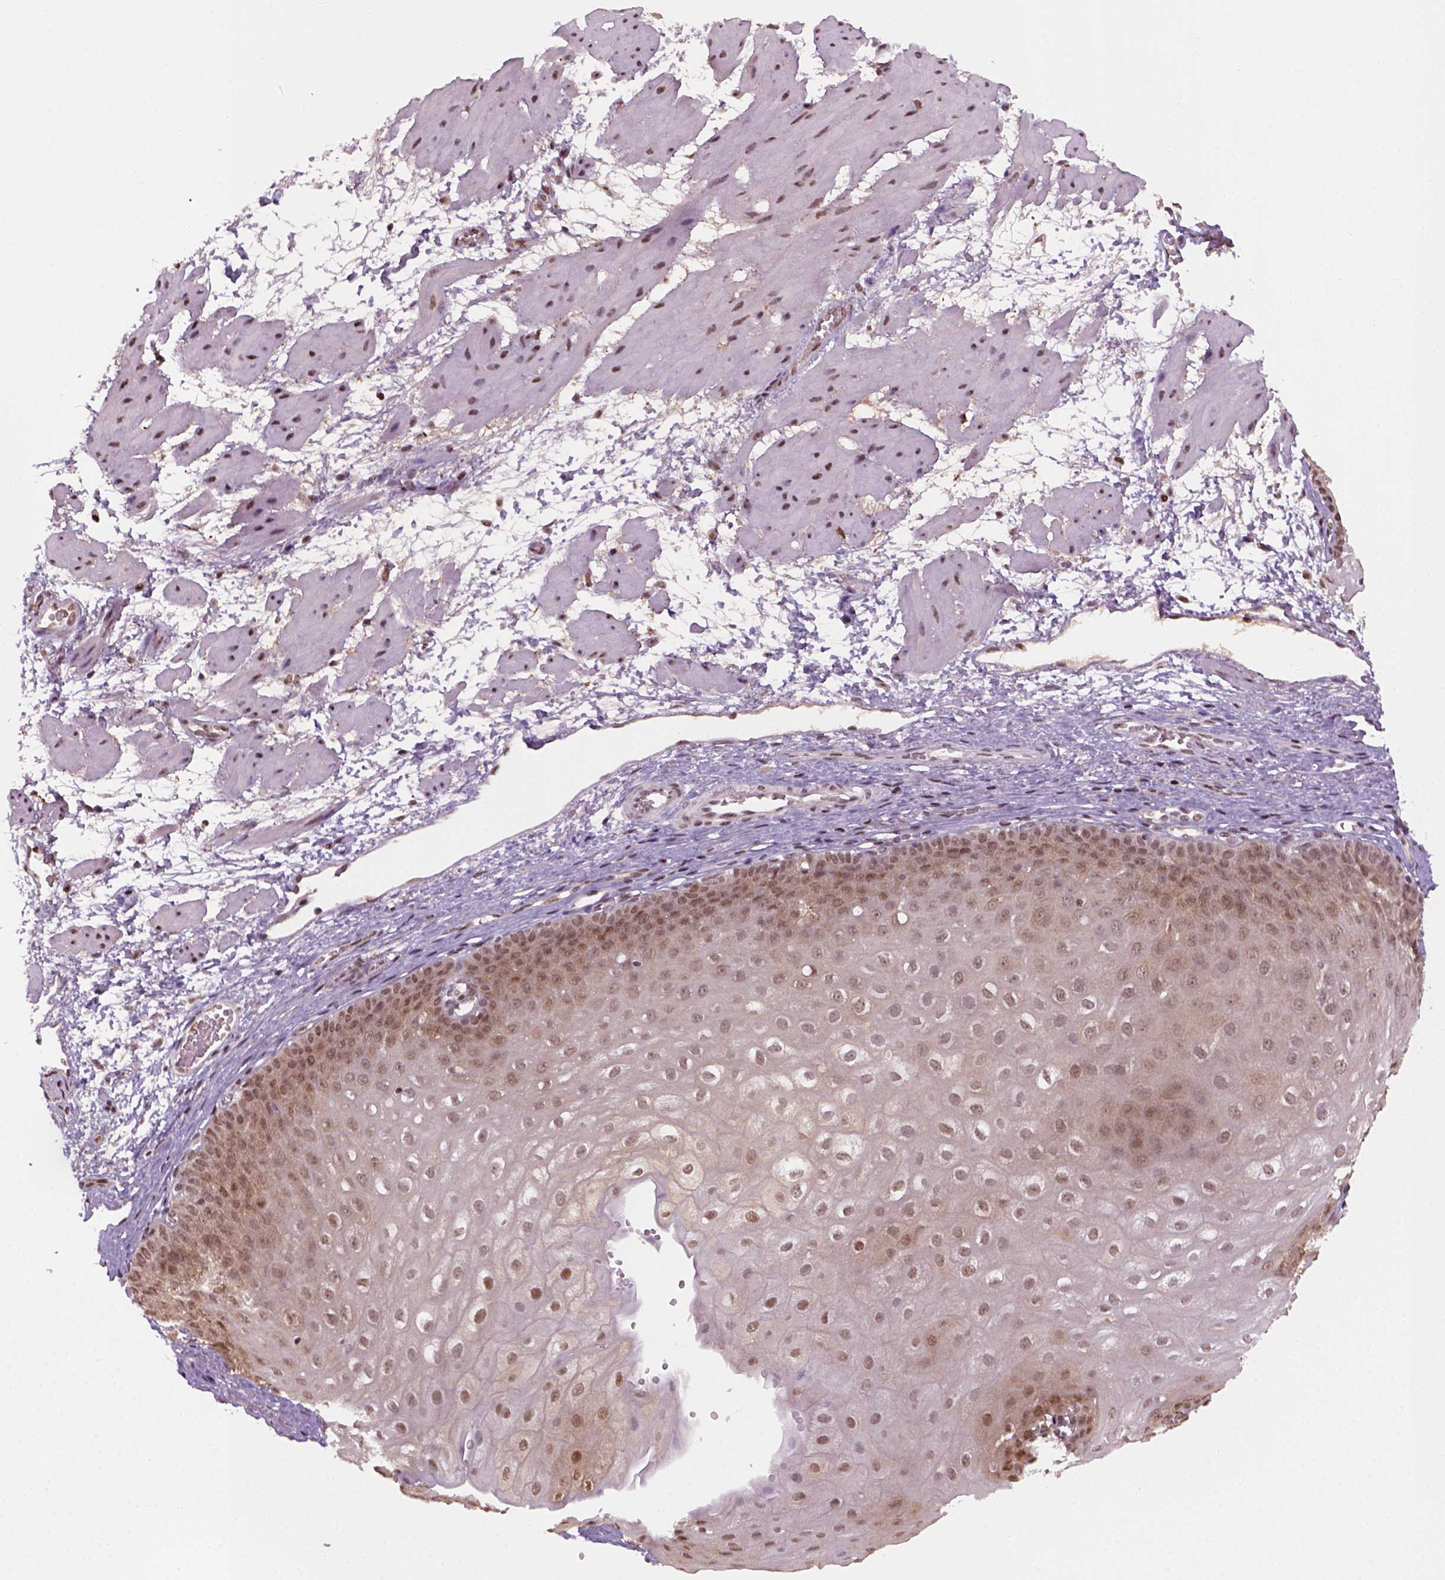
{"staining": {"intensity": "moderate", "quantity": ">75%", "location": "nuclear"}, "tissue": "esophagus", "cell_type": "Squamous epithelial cells", "image_type": "normal", "snomed": [{"axis": "morphology", "description": "Normal tissue, NOS"}, {"axis": "topography", "description": "Esophagus"}], "caption": "A brown stain shows moderate nuclear expression of a protein in squamous epithelial cells of unremarkable esophagus. (Stains: DAB in brown, nuclei in blue, Microscopy: brightfield microscopy at high magnification).", "gene": "GOT1", "patient": {"sex": "male", "age": 71}}